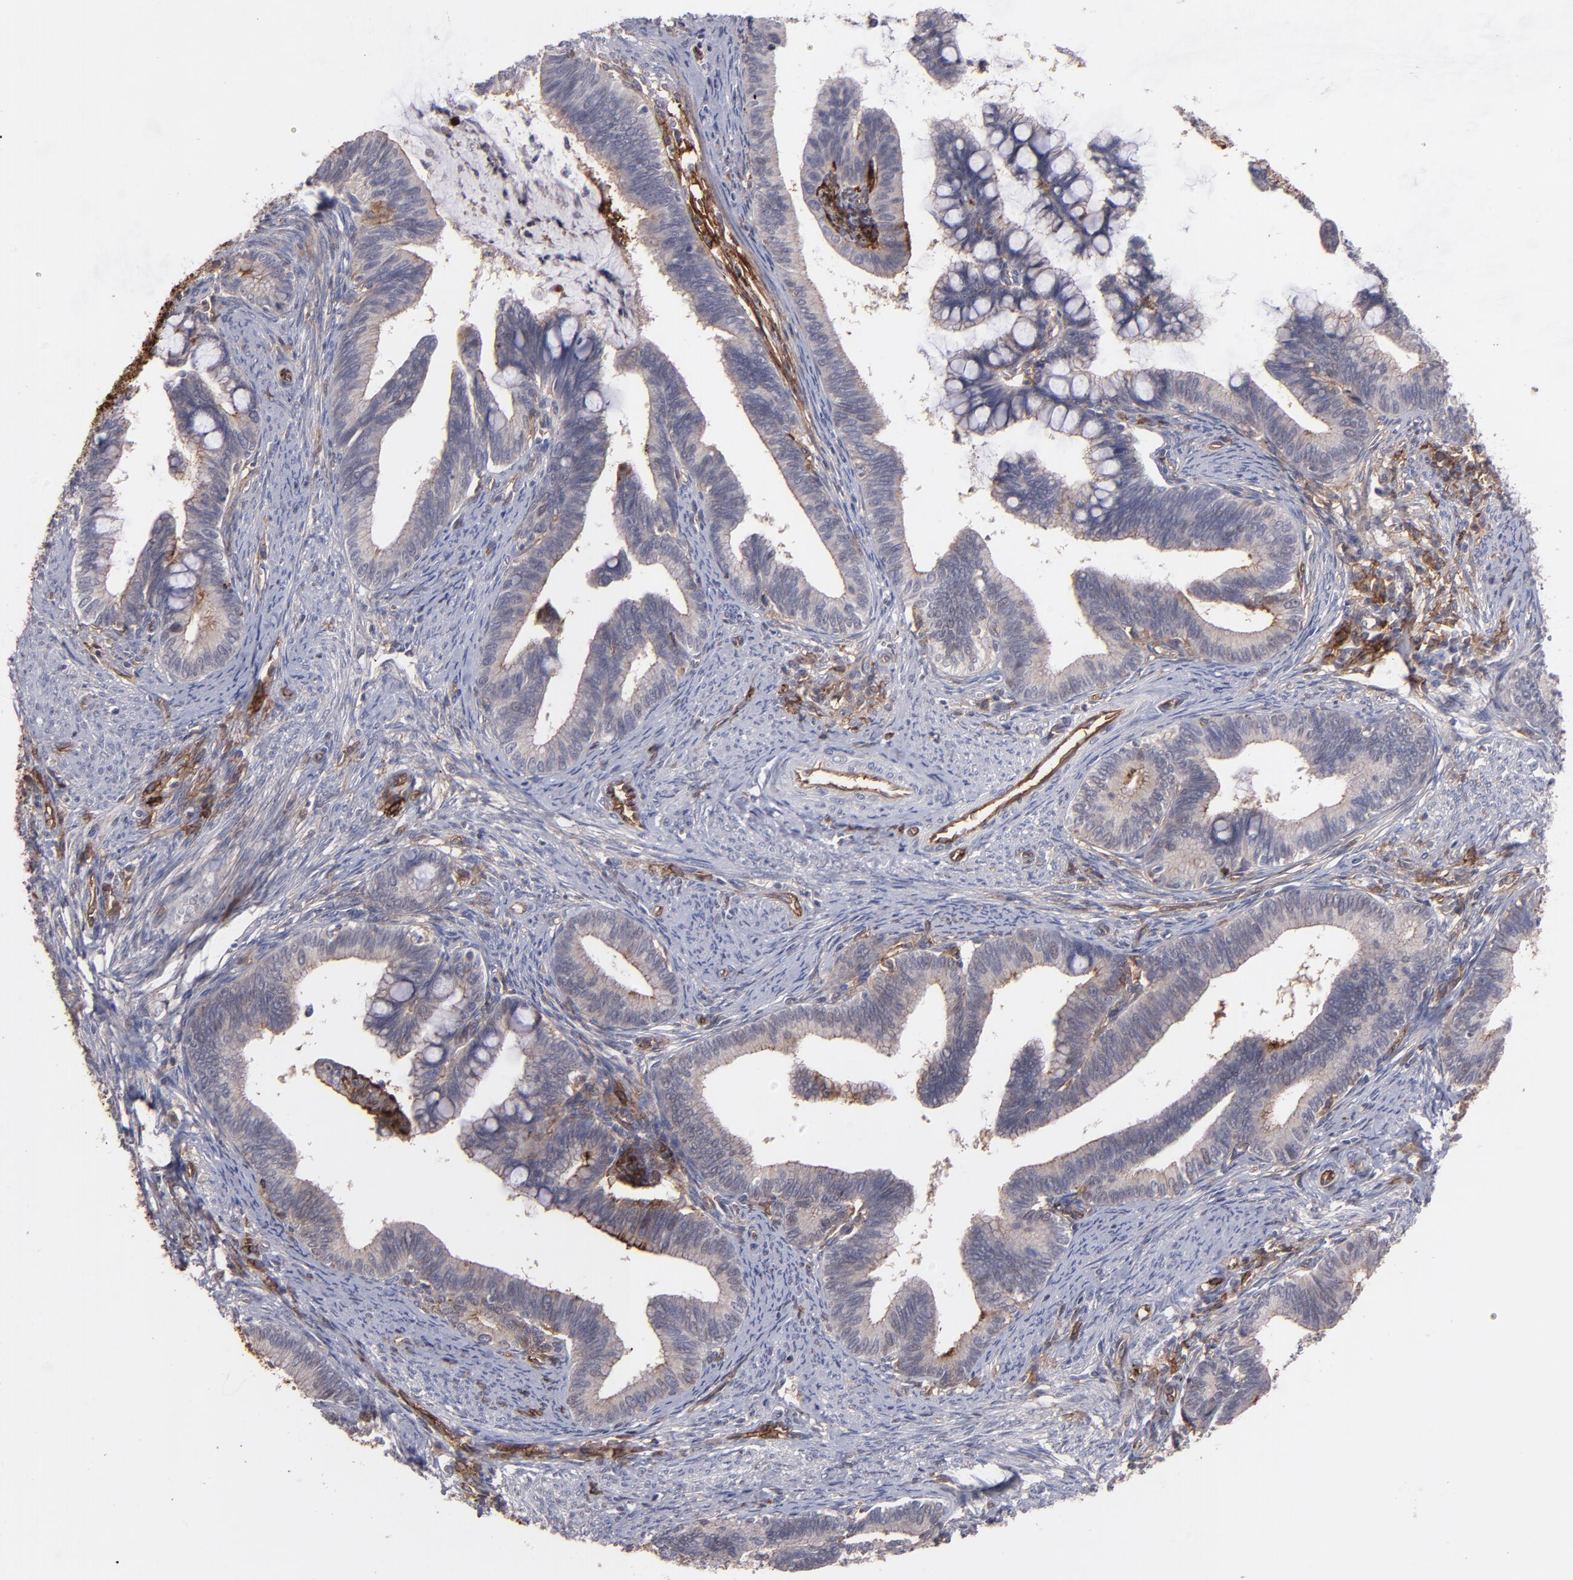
{"staining": {"intensity": "moderate", "quantity": "25%-75%", "location": "cytoplasmic/membranous"}, "tissue": "cervical cancer", "cell_type": "Tumor cells", "image_type": "cancer", "snomed": [{"axis": "morphology", "description": "Adenocarcinoma, NOS"}, {"axis": "topography", "description": "Cervix"}], "caption": "Adenocarcinoma (cervical) tissue displays moderate cytoplasmic/membranous staining in approximately 25%-75% of tumor cells, visualized by immunohistochemistry.", "gene": "ICAM1", "patient": {"sex": "female", "age": 36}}